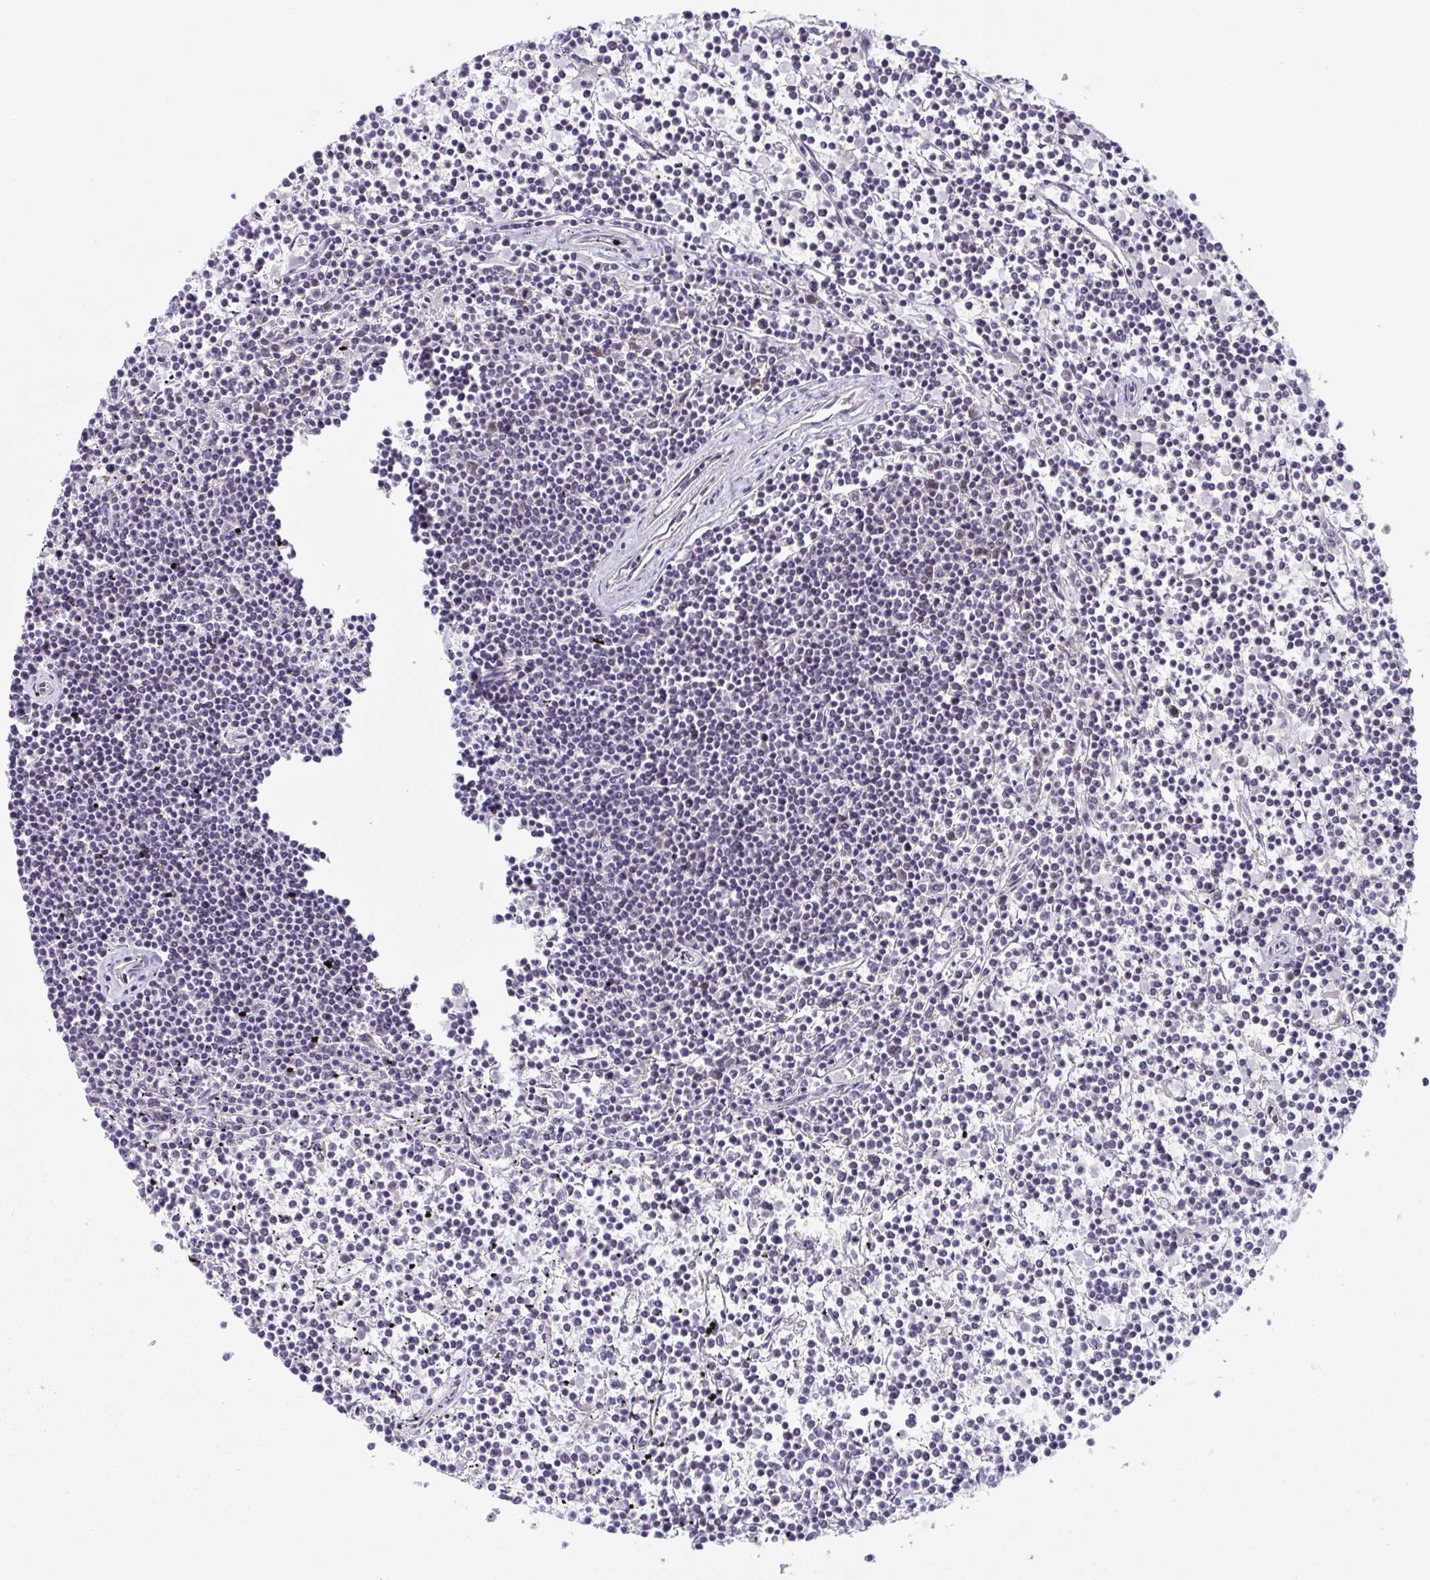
{"staining": {"intensity": "negative", "quantity": "none", "location": "none"}, "tissue": "lymphoma", "cell_type": "Tumor cells", "image_type": "cancer", "snomed": [{"axis": "morphology", "description": "Malignant lymphoma, non-Hodgkin's type, Low grade"}, {"axis": "topography", "description": "Spleen"}], "caption": "An image of lymphoma stained for a protein reveals no brown staining in tumor cells.", "gene": "RIOK1", "patient": {"sex": "female", "age": 19}}